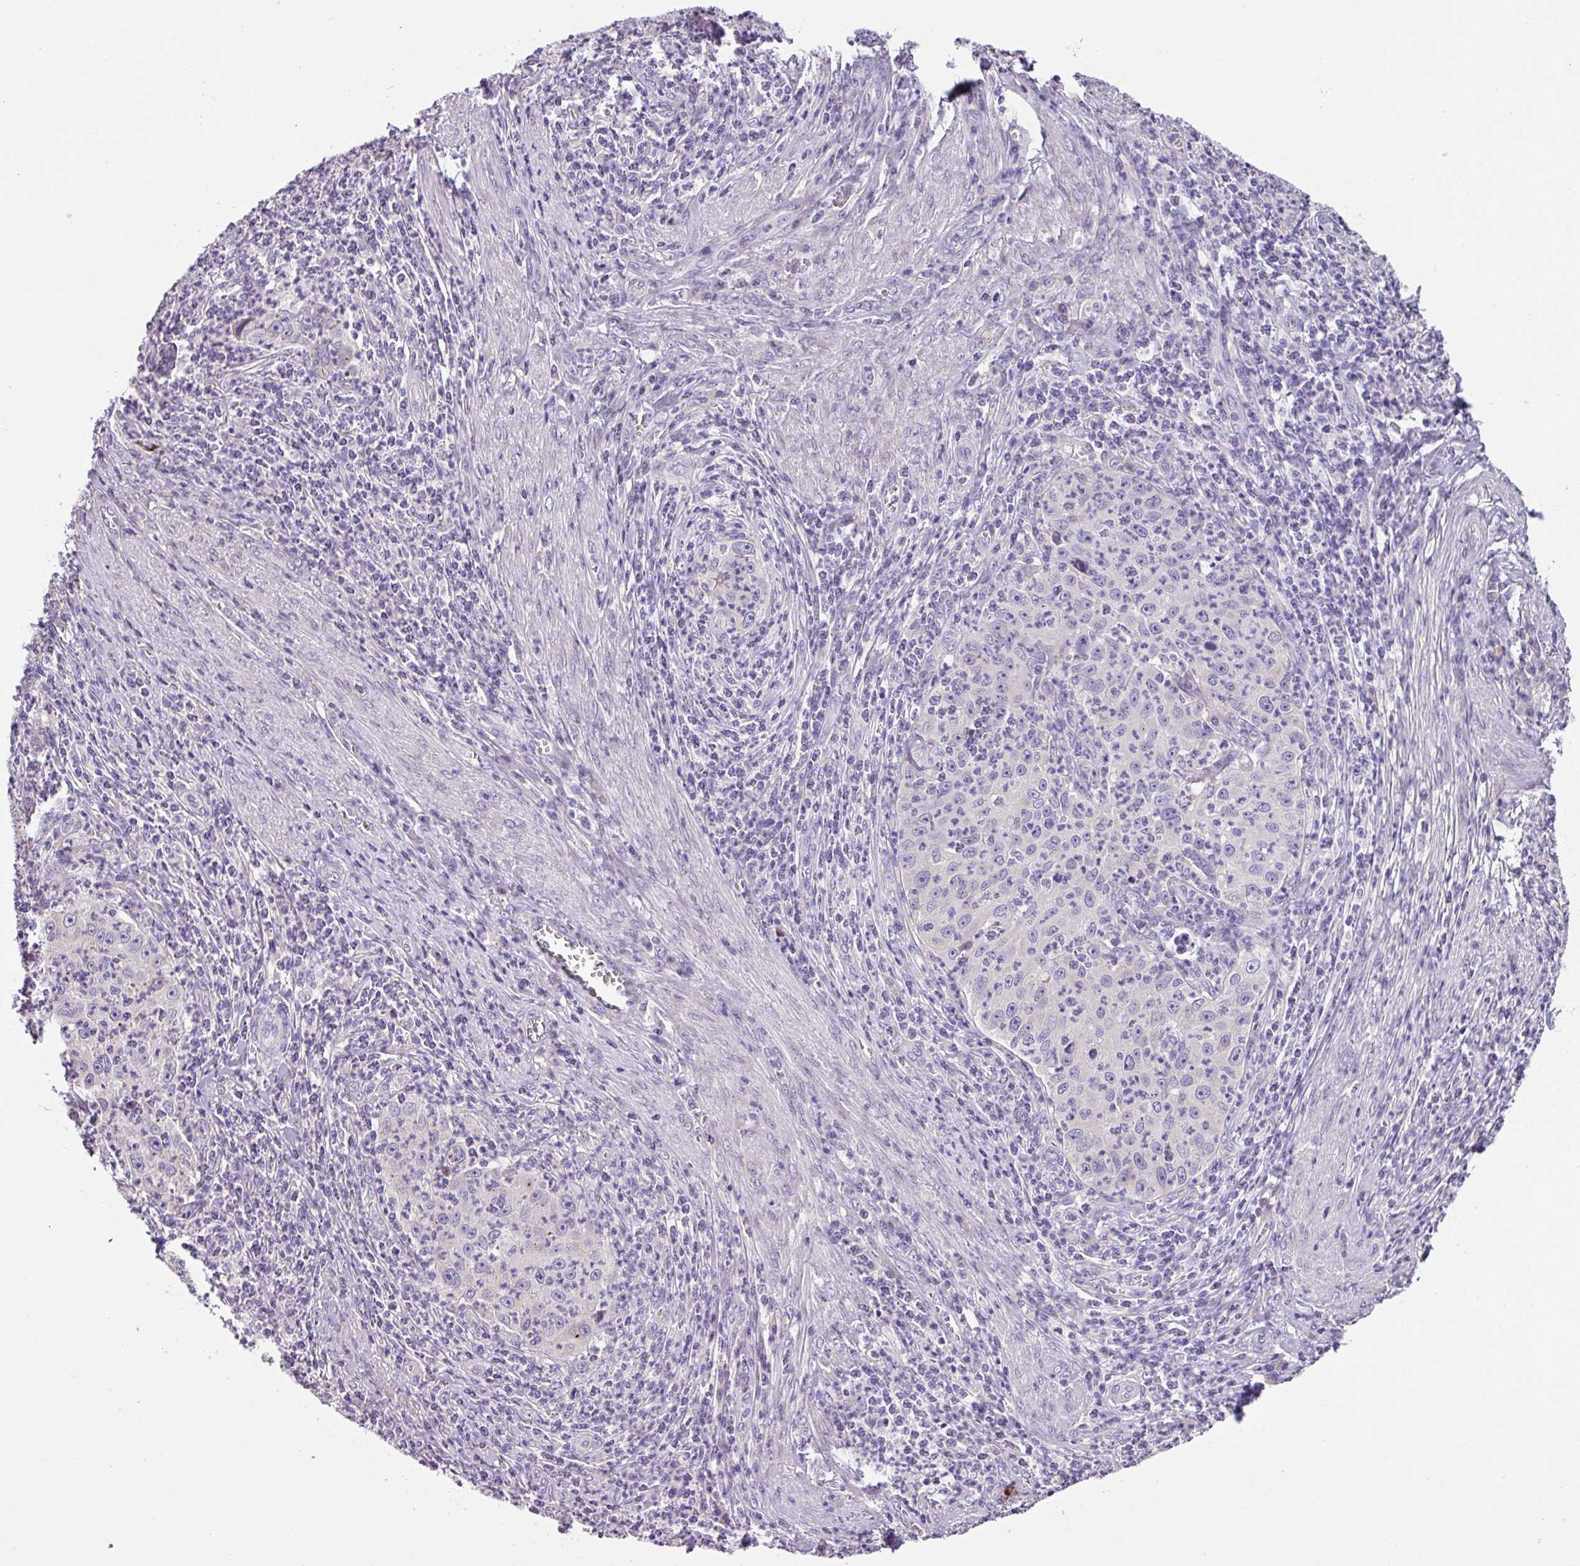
{"staining": {"intensity": "weak", "quantity": "<25%", "location": "cytoplasmic/membranous"}, "tissue": "cervical cancer", "cell_type": "Tumor cells", "image_type": "cancer", "snomed": [{"axis": "morphology", "description": "Squamous cell carcinoma, NOS"}, {"axis": "topography", "description": "Cervix"}], "caption": "Human cervical squamous cell carcinoma stained for a protein using immunohistochemistry (IHC) reveals no expression in tumor cells.", "gene": "ZG16", "patient": {"sex": "female", "age": 30}}